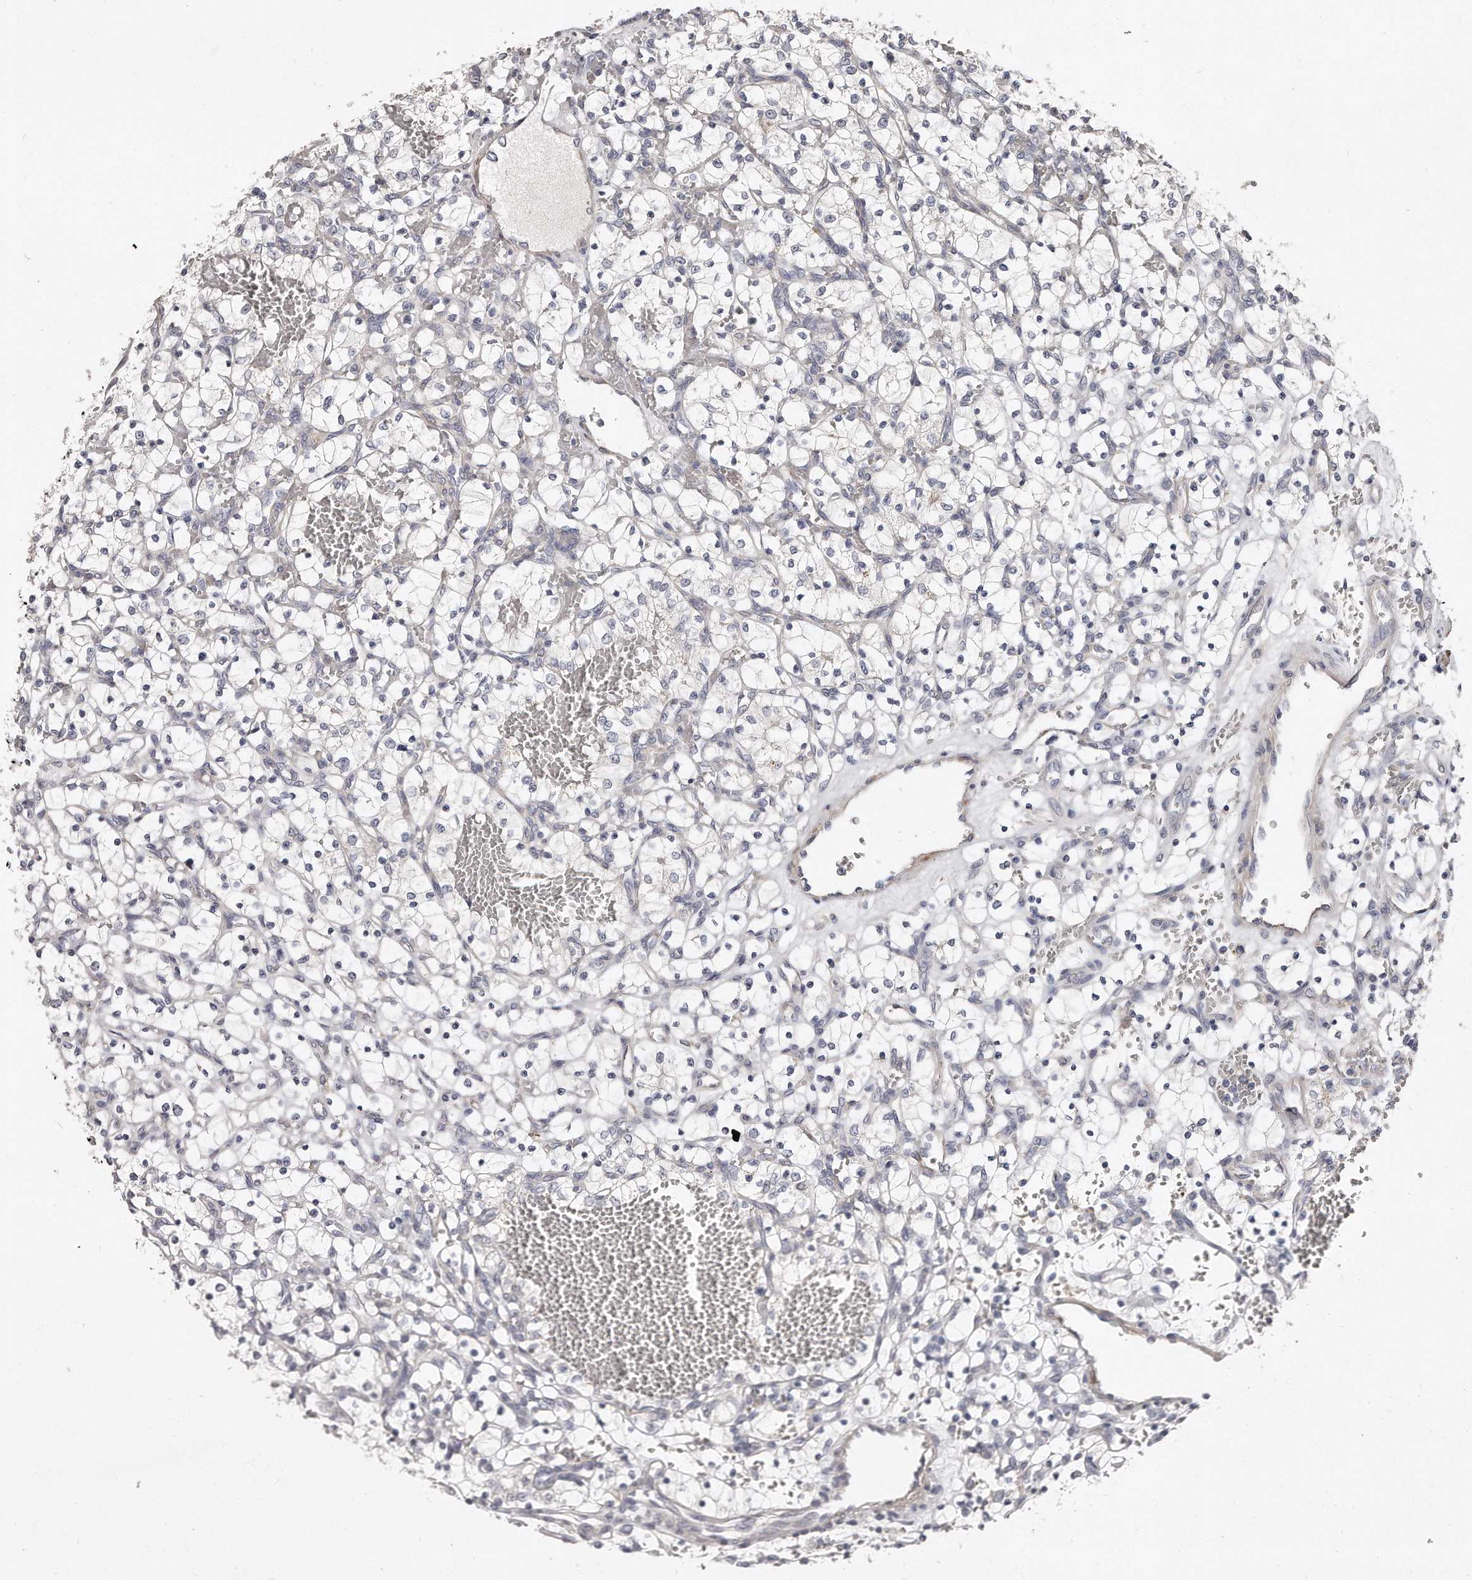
{"staining": {"intensity": "negative", "quantity": "none", "location": "none"}, "tissue": "renal cancer", "cell_type": "Tumor cells", "image_type": "cancer", "snomed": [{"axis": "morphology", "description": "Adenocarcinoma, NOS"}, {"axis": "topography", "description": "Kidney"}], "caption": "Photomicrograph shows no significant protein staining in tumor cells of renal adenocarcinoma.", "gene": "LMOD1", "patient": {"sex": "female", "age": 69}}